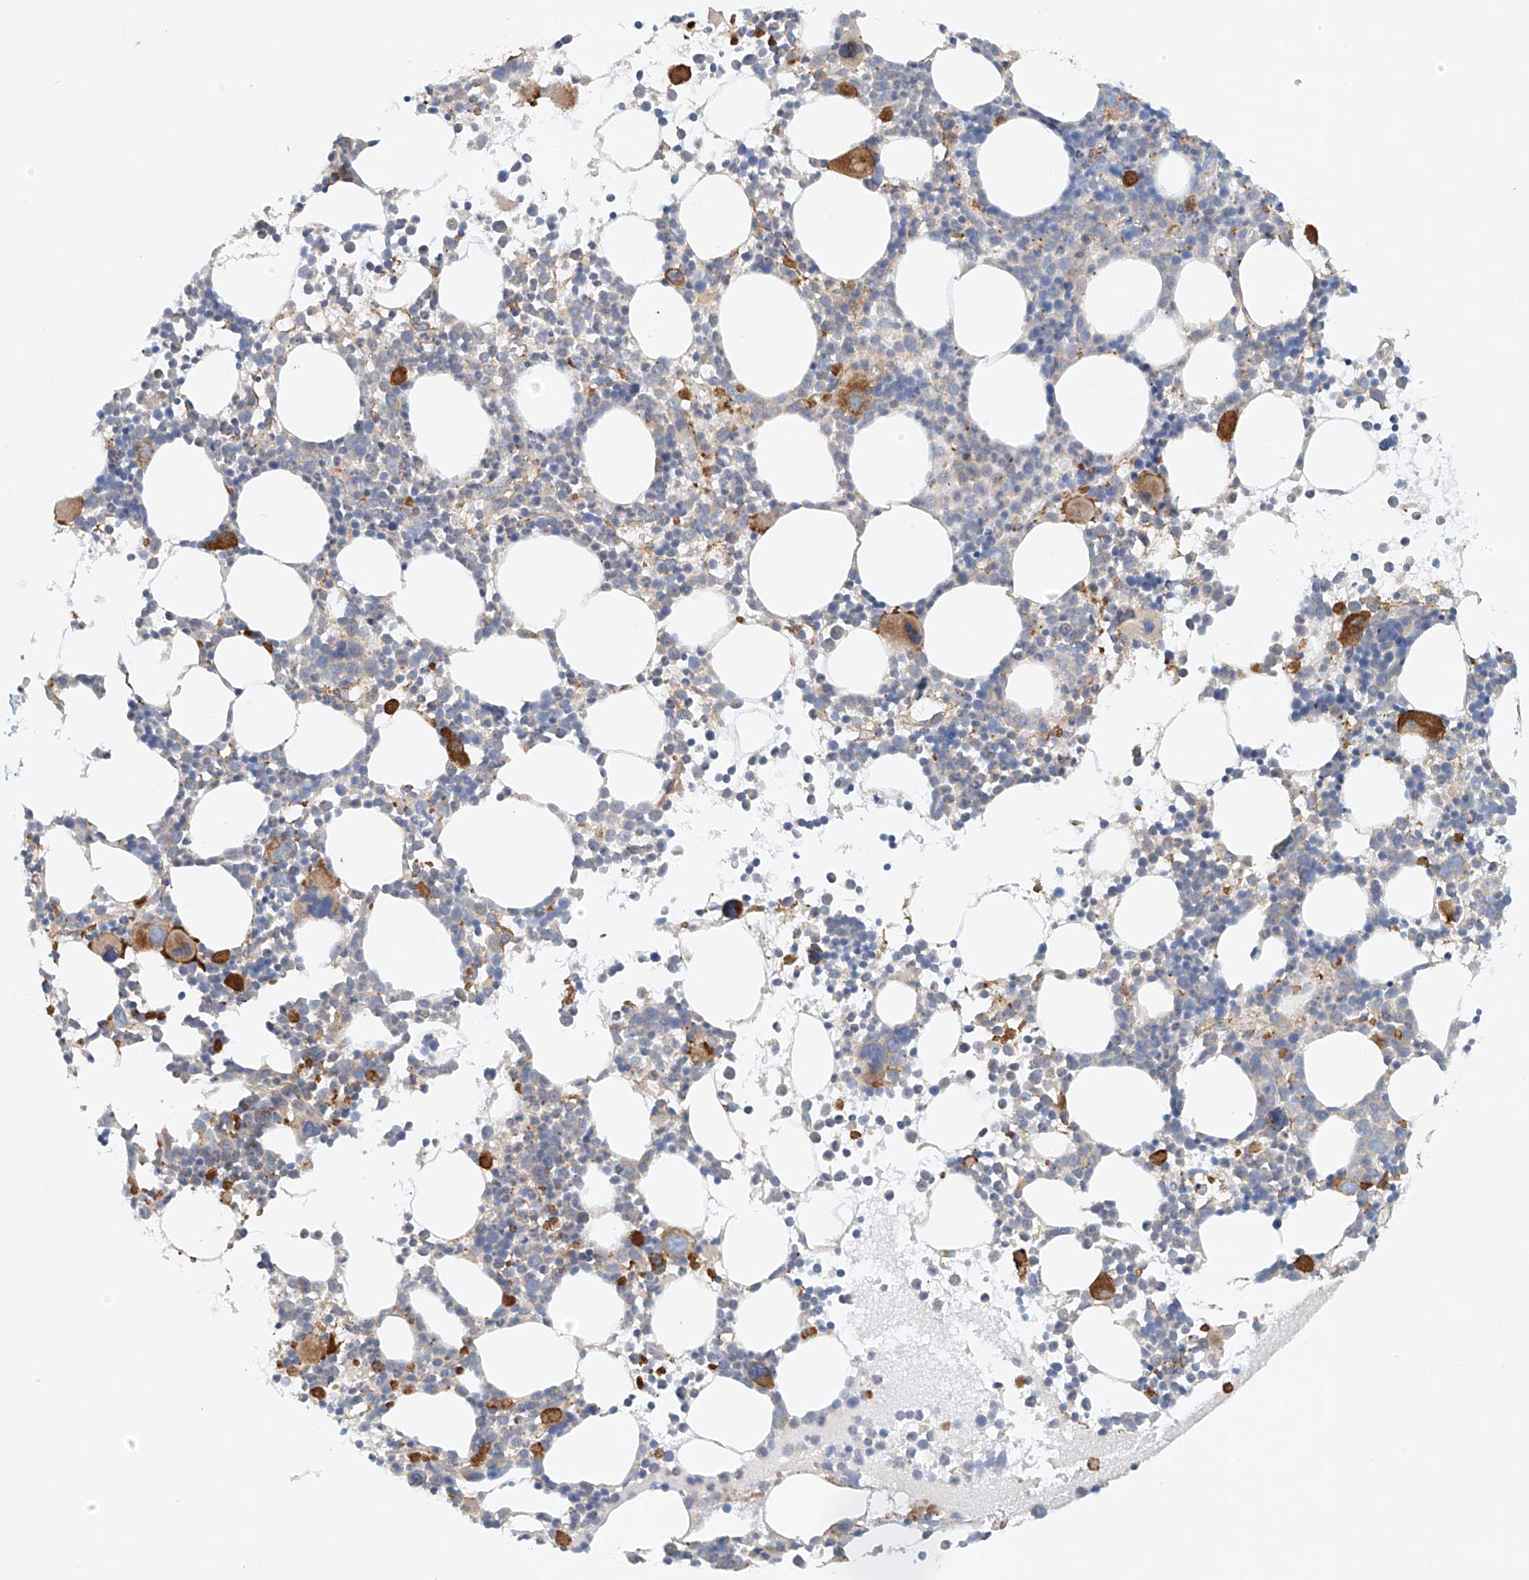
{"staining": {"intensity": "strong", "quantity": "<25%", "location": "cytoplasmic/membranous"}, "tissue": "bone marrow", "cell_type": "Hematopoietic cells", "image_type": "normal", "snomed": [{"axis": "morphology", "description": "Normal tissue, NOS"}, {"axis": "topography", "description": "Bone marrow"}], "caption": "Immunohistochemical staining of normal human bone marrow shows medium levels of strong cytoplasmic/membranous staining in about <25% of hematopoietic cells. Nuclei are stained in blue.", "gene": "ENSG00000266202", "patient": {"sex": "female", "age": 62}}